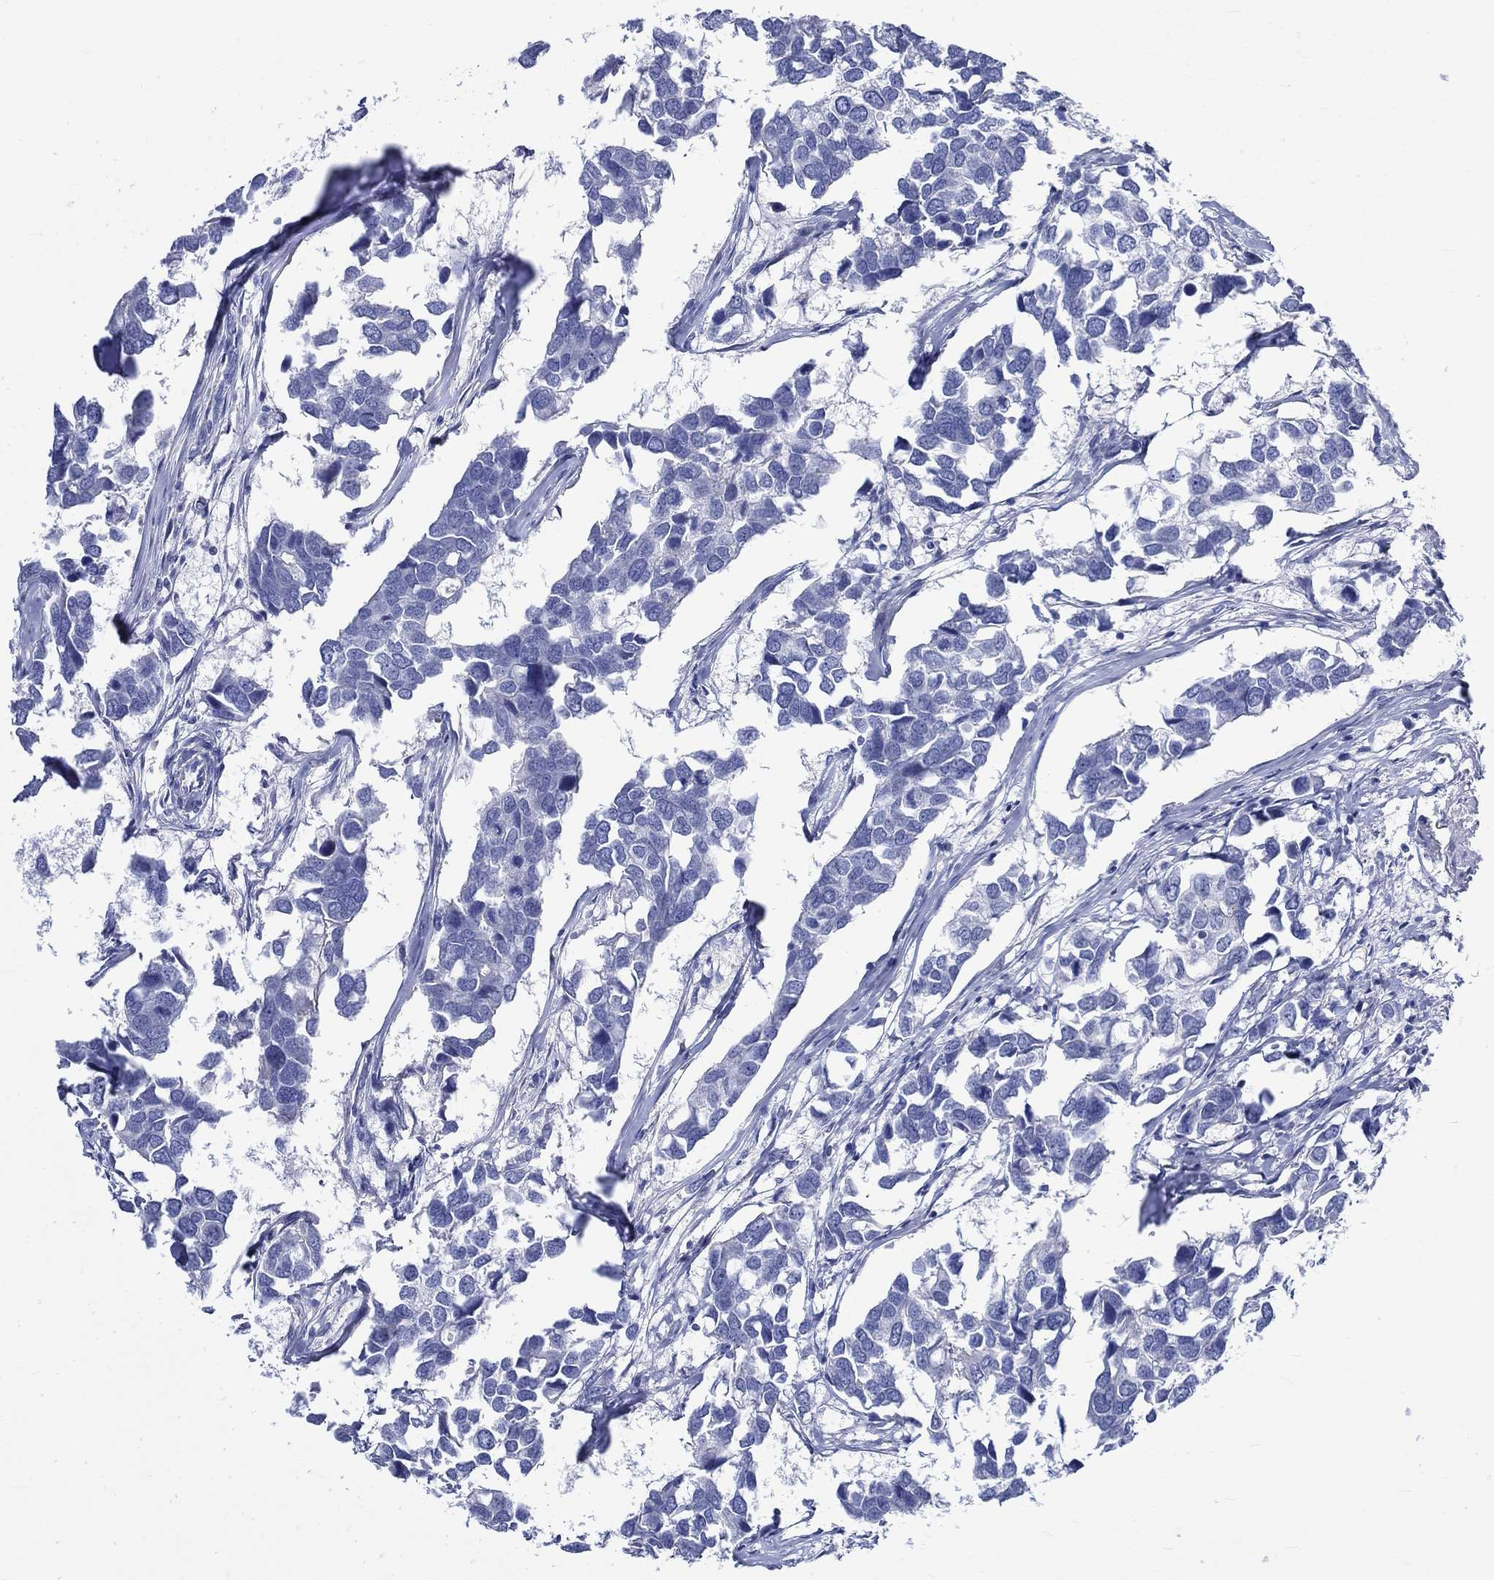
{"staining": {"intensity": "negative", "quantity": "none", "location": "none"}, "tissue": "breast cancer", "cell_type": "Tumor cells", "image_type": "cancer", "snomed": [{"axis": "morphology", "description": "Duct carcinoma"}, {"axis": "topography", "description": "Breast"}], "caption": "A high-resolution image shows immunohistochemistry staining of breast invasive ductal carcinoma, which shows no significant positivity in tumor cells.", "gene": "NRIP3", "patient": {"sex": "female", "age": 83}}